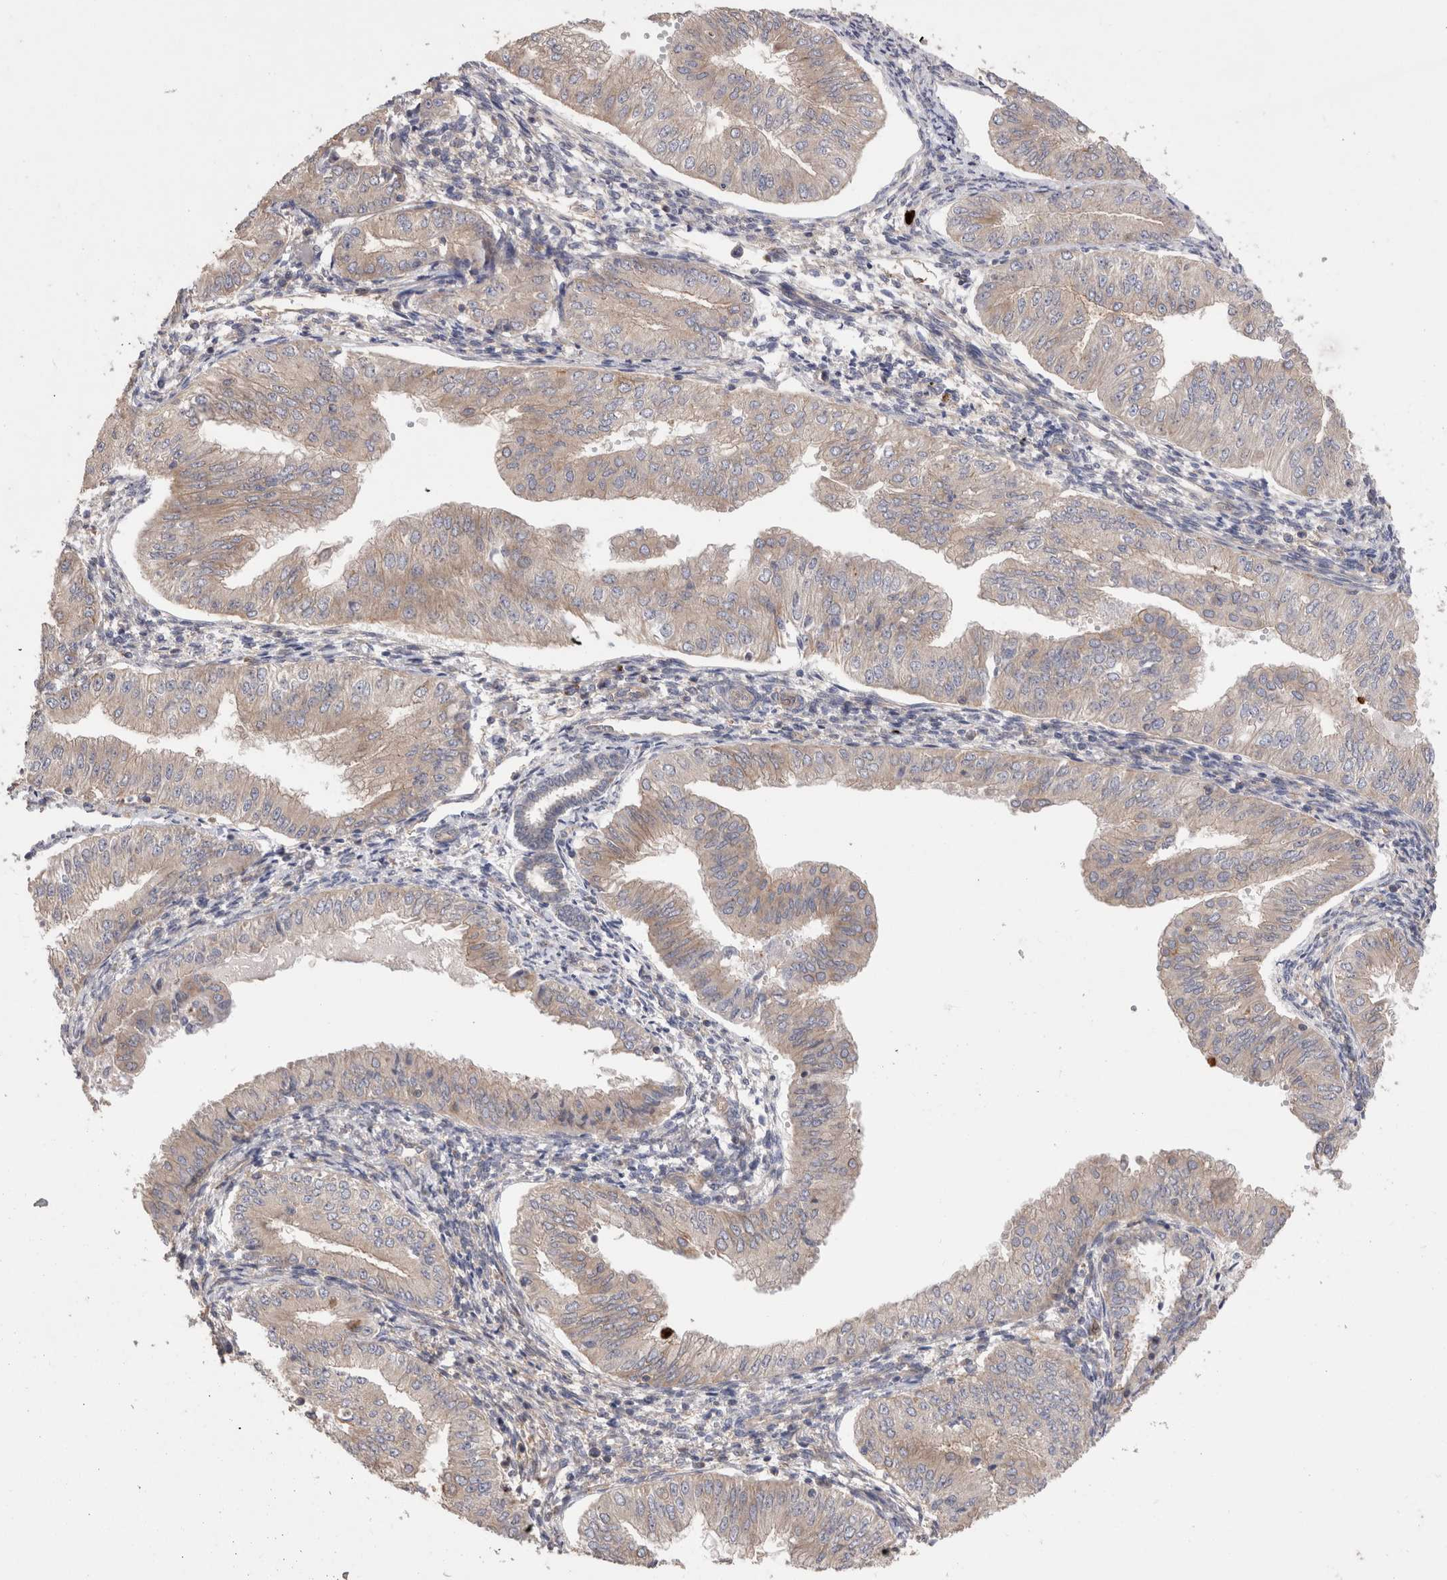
{"staining": {"intensity": "weak", "quantity": "25%-75%", "location": "cytoplasmic/membranous"}, "tissue": "endometrial cancer", "cell_type": "Tumor cells", "image_type": "cancer", "snomed": [{"axis": "morphology", "description": "Normal tissue, NOS"}, {"axis": "morphology", "description": "Adenocarcinoma, NOS"}, {"axis": "topography", "description": "Endometrium"}], "caption": "The image demonstrates staining of endometrial adenocarcinoma, revealing weak cytoplasmic/membranous protein positivity (brown color) within tumor cells. (DAB (3,3'-diaminobenzidine) IHC, brown staining for protein, blue staining for nuclei).", "gene": "NXT2", "patient": {"sex": "female", "age": 53}}